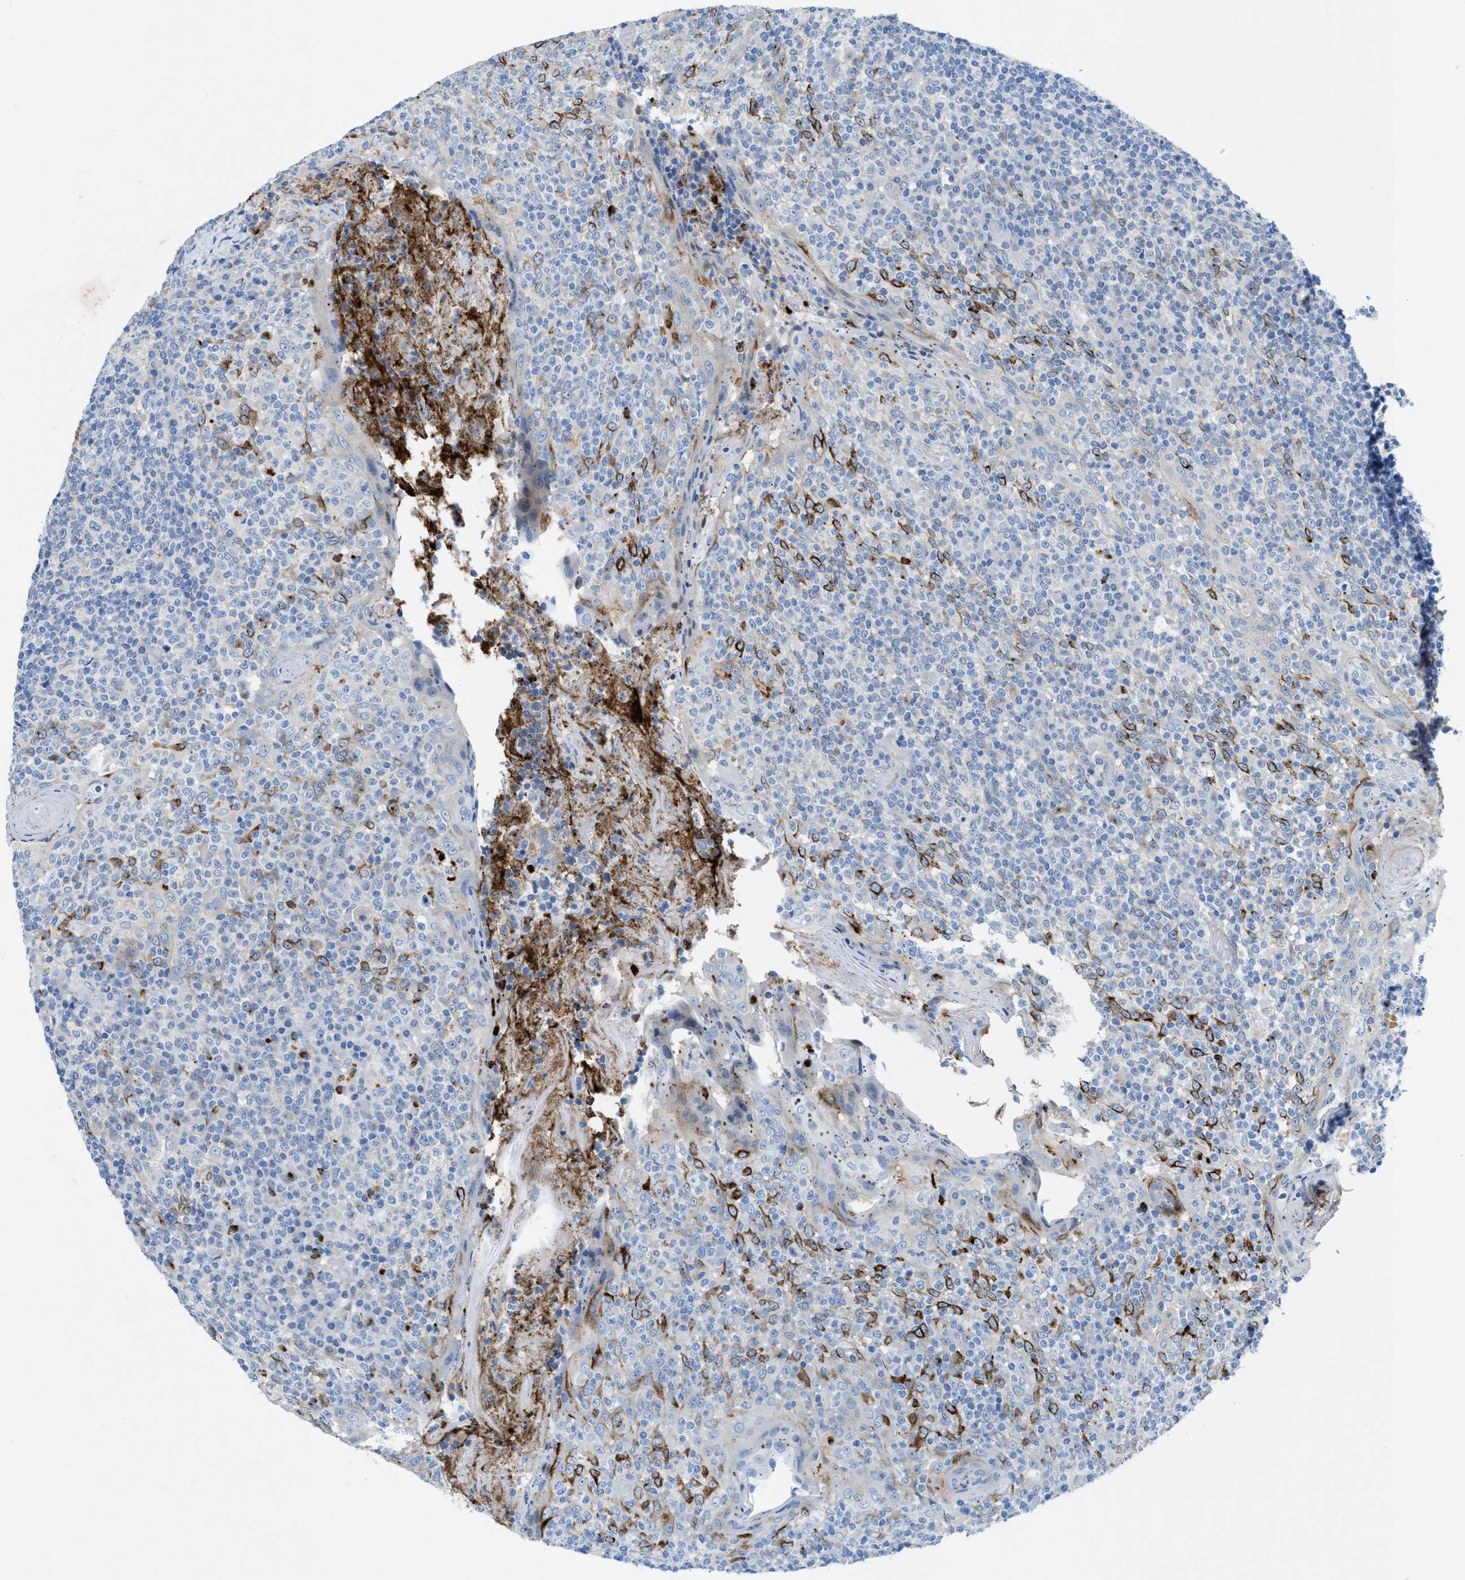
{"staining": {"intensity": "negative", "quantity": "none", "location": "none"}, "tissue": "tonsil", "cell_type": "Germinal center cells", "image_type": "normal", "snomed": [{"axis": "morphology", "description": "Normal tissue, NOS"}, {"axis": "topography", "description": "Tonsil"}], "caption": "IHC histopathology image of unremarkable tonsil stained for a protein (brown), which shows no positivity in germinal center cells.", "gene": "CKLF", "patient": {"sex": "female", "age": 19}}